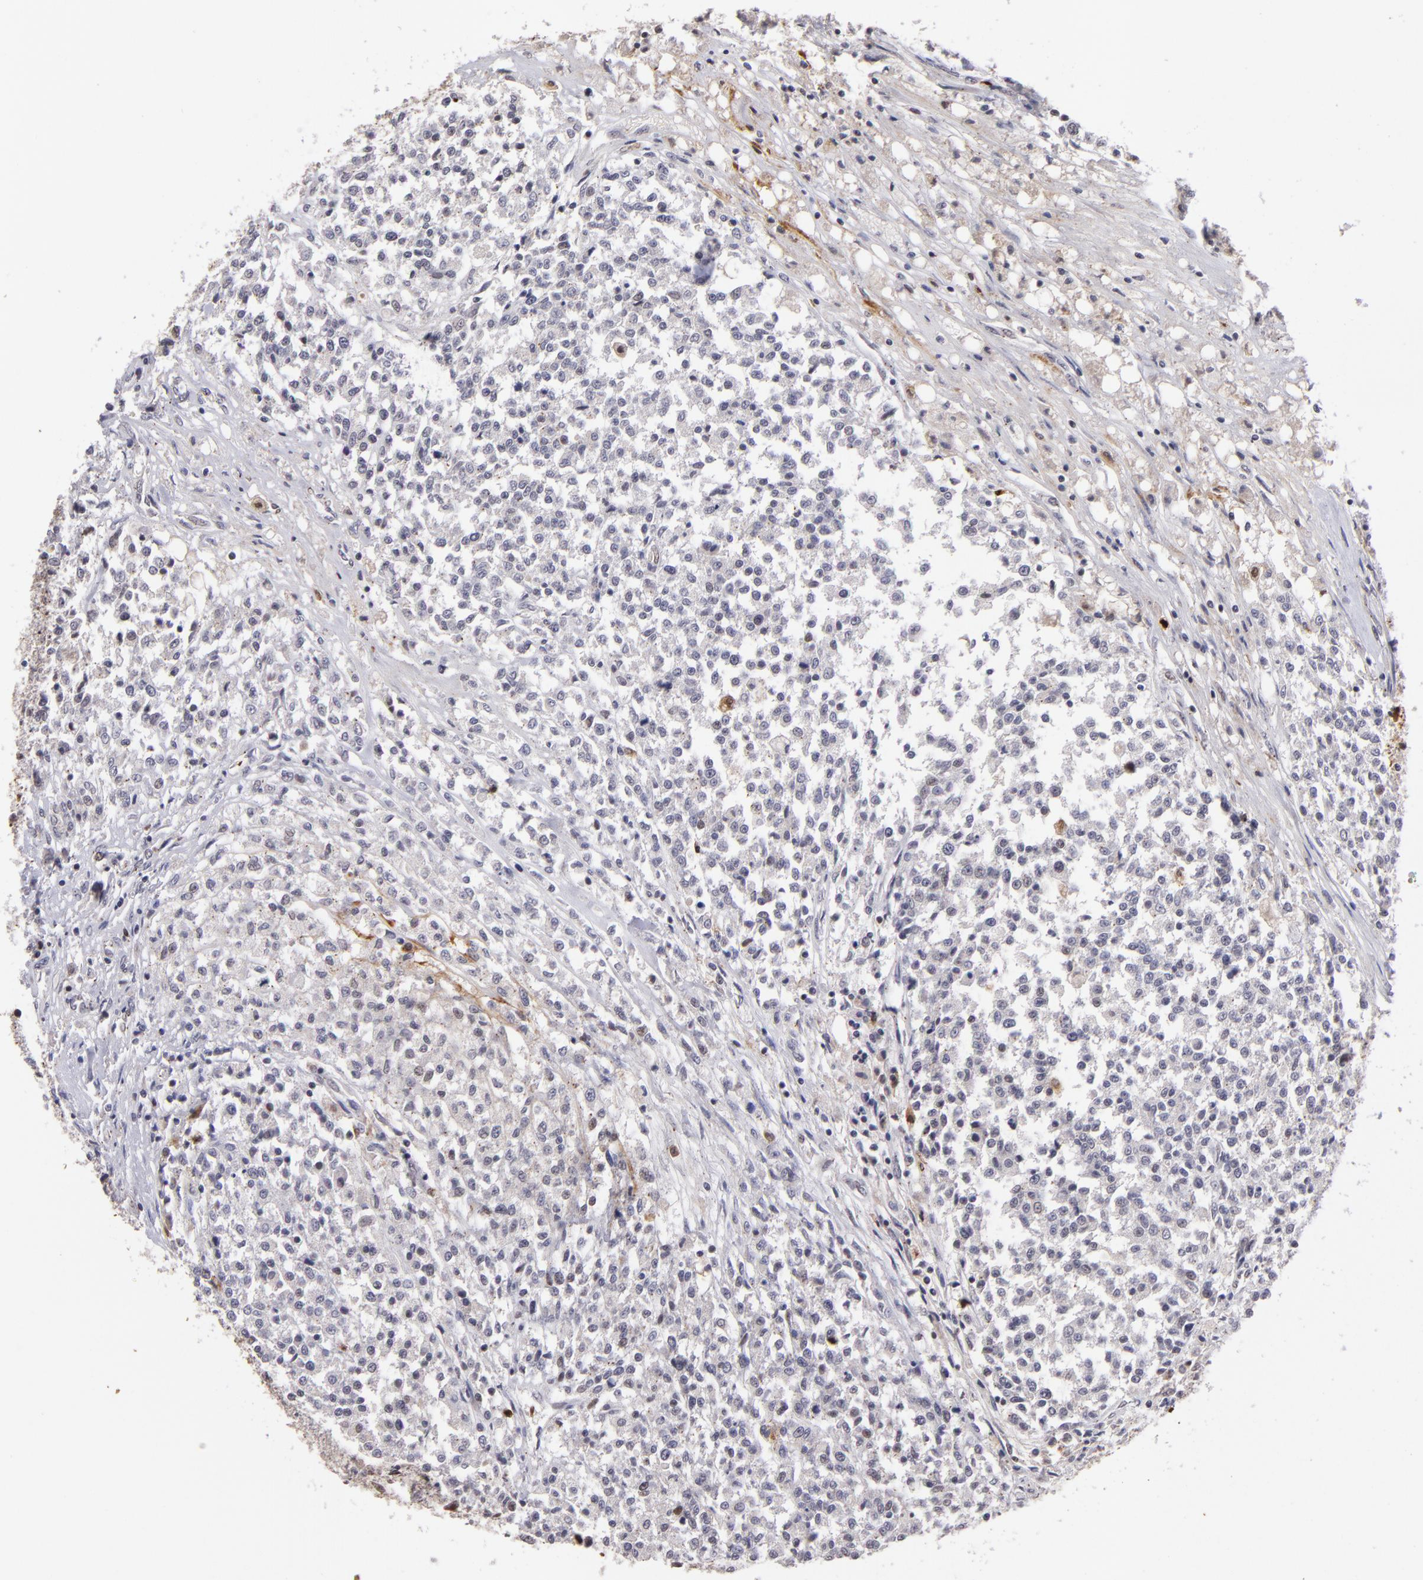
{"staining": {"intensity": "negative", "quantity": "none", "location": "none"}, "tissue": "testis cancer", "cell_type": "Tumor cells", "image_type": "cancer", "snomed": [{"axis": "morphology", "description": "Seminoma, NOS"}, {"axis": "topography", "description": "Testis"}], "caption": "The histopathology image shows no significant staining in tumor cells of testis cancer.", "gene": "RXRG", "patient": {"sex": "male", "age": 59}}